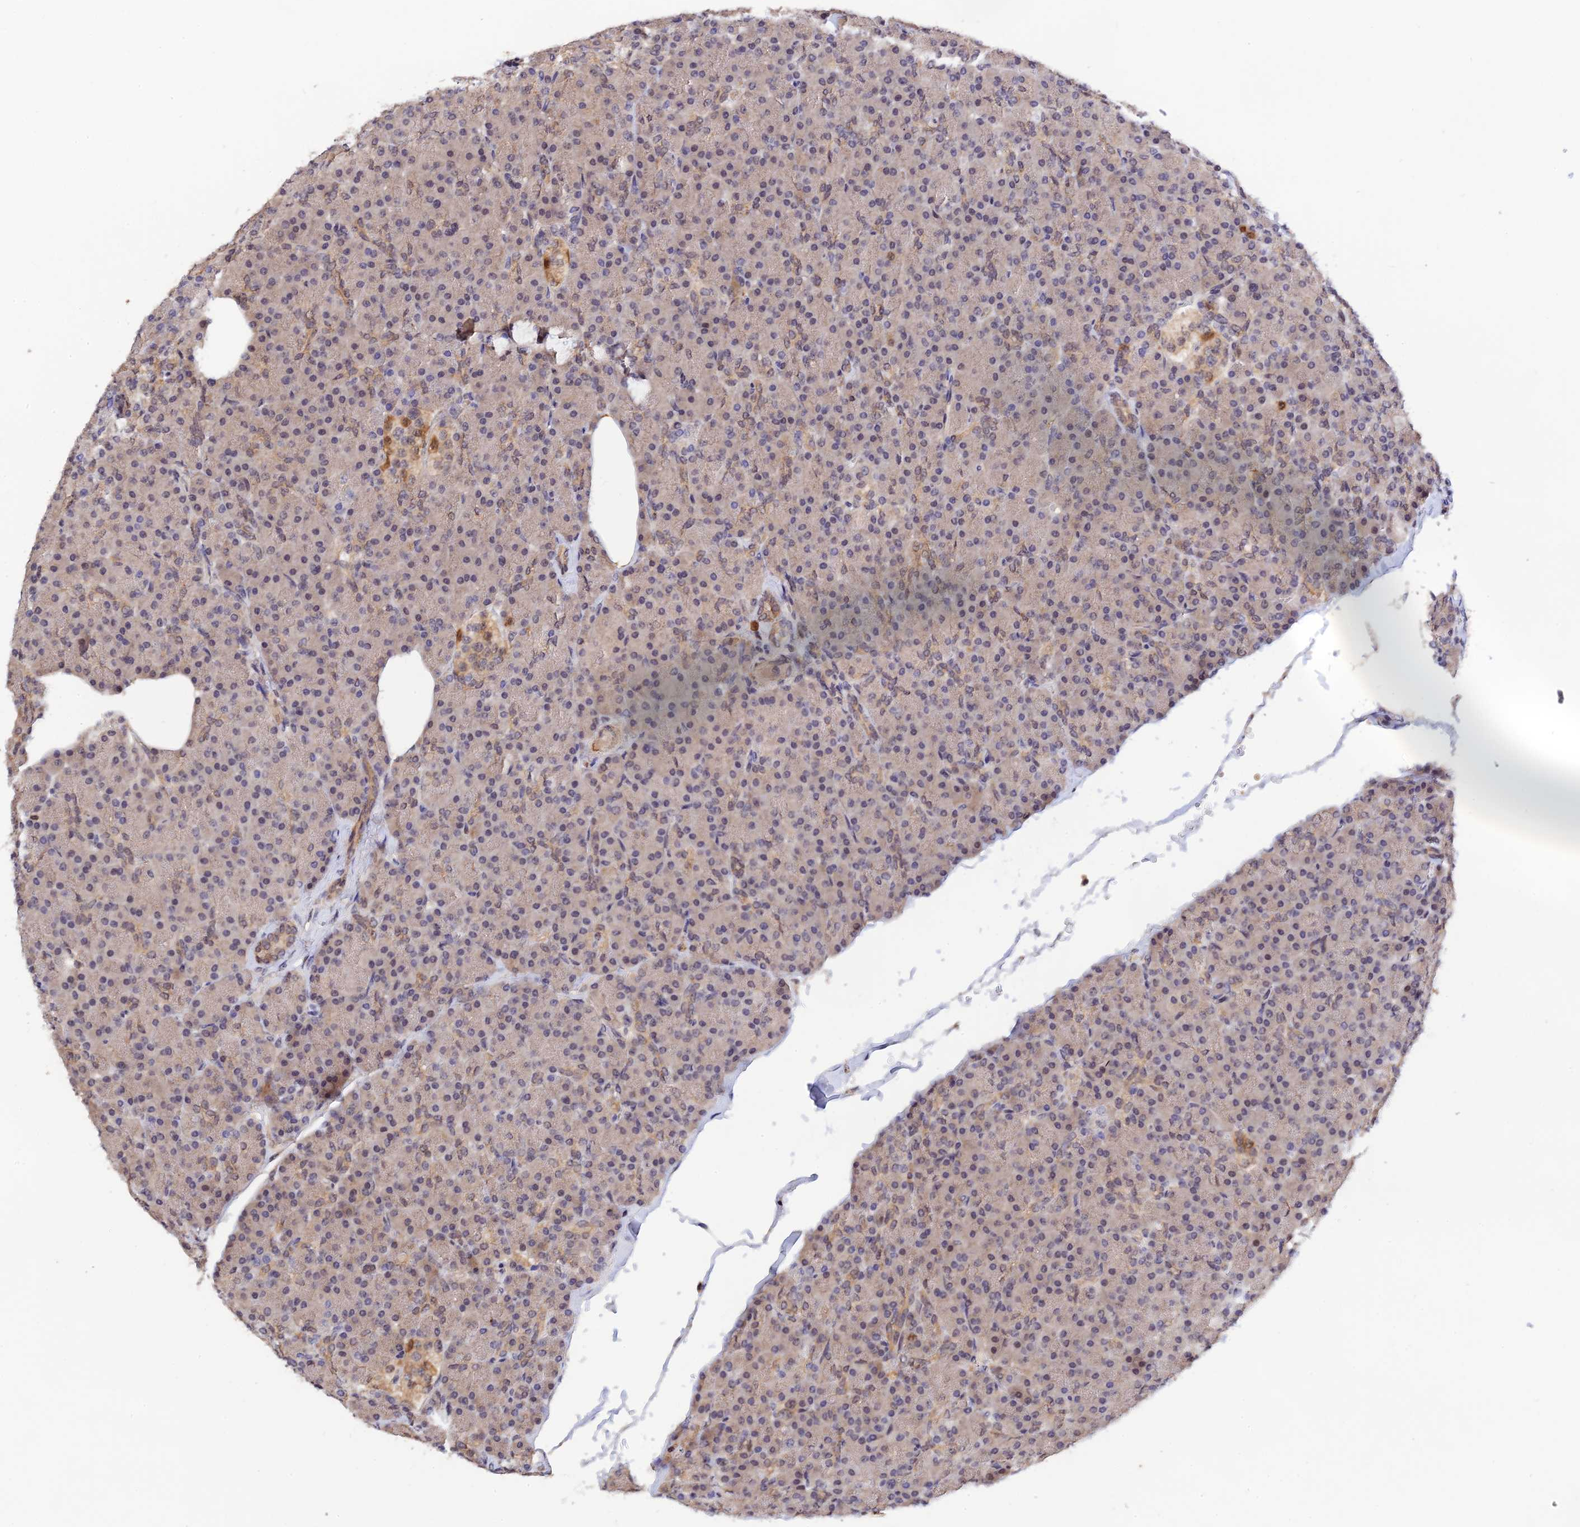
{"staining": {"intensity": "moderate", "quantity": "<25%", "location": "cytoplasmic/membranous,nuclear"}, "tissue": "pancreas", "cell_type": "Exocrine glandular cells", "image_type": "normal", "snomed": [{"axis": "morphology", "description": "Normal tissue, NOS"}, {"axis": "topography", "description": "Pancreas"}], "caption": "Moderate cytoplasmic/membranous,nuclear positivity is identified in approximately <25% of exocrine glandular cells in normal pancreas. (DAB IHC with brightfield microscopy, high magnification).", "gene": "CWH43", "patient": {"sex": "female", "age": 43}}